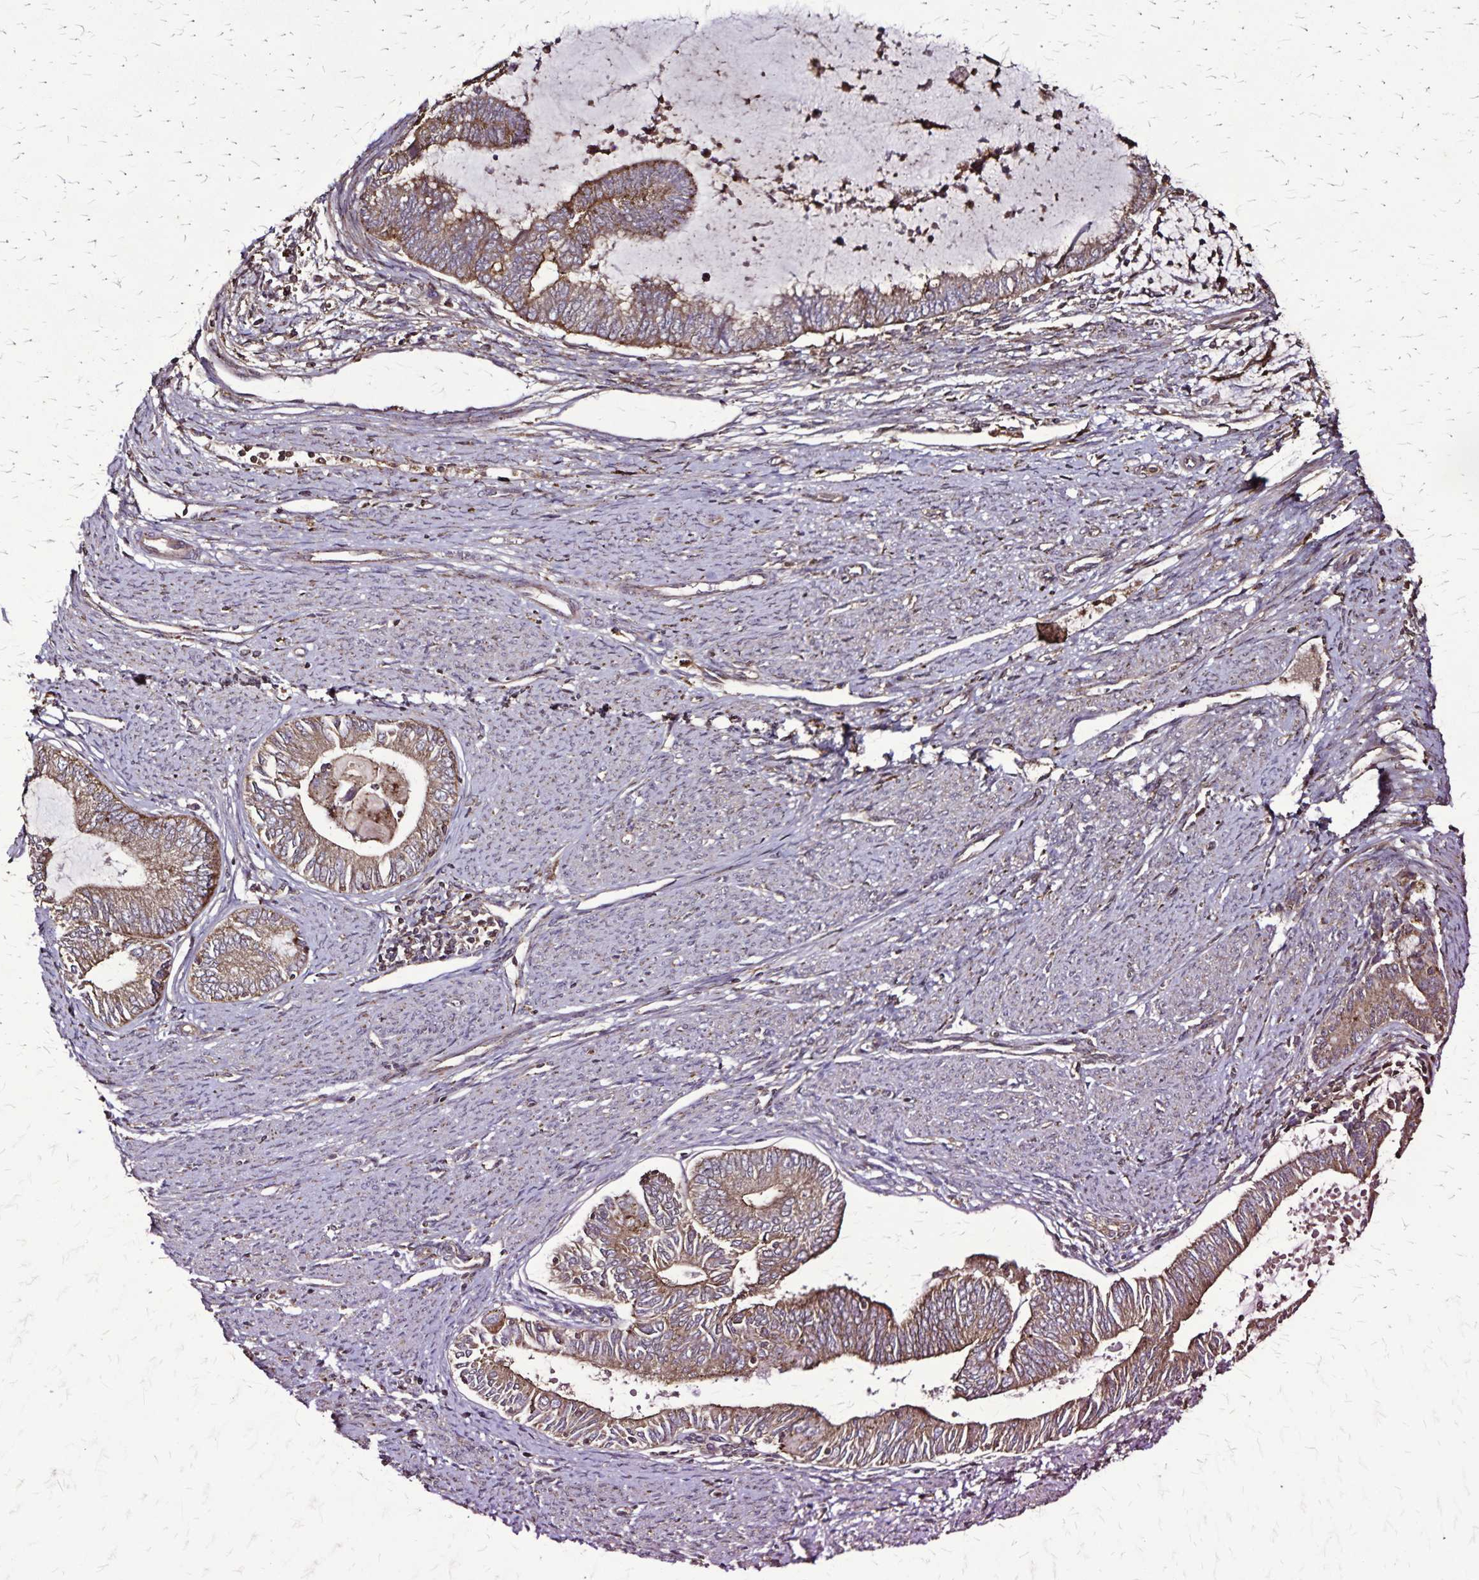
{"staining": {"intensity": "moderate", "quantity": ">75%", "location": "cytoplasmic/membranous"}, "tissue": "endometrial cancer", "cell_type": "Tumor cells", "image_type": "cancer", "snomed": [{"axis": "morphology", "description": "Adenocarcinoma, NOS"}, {"axis": "topography", "description": "Endometrium"}], "caption": "Protein staining by immunohistochemistry (IHC) shows moderate cytoplasmic/membranous staining in about >75% of tumor cells in adenocarcinoma (endometrial).", "gene": "CHMP1B", "patient": {"sex": "female", "age": 79}}